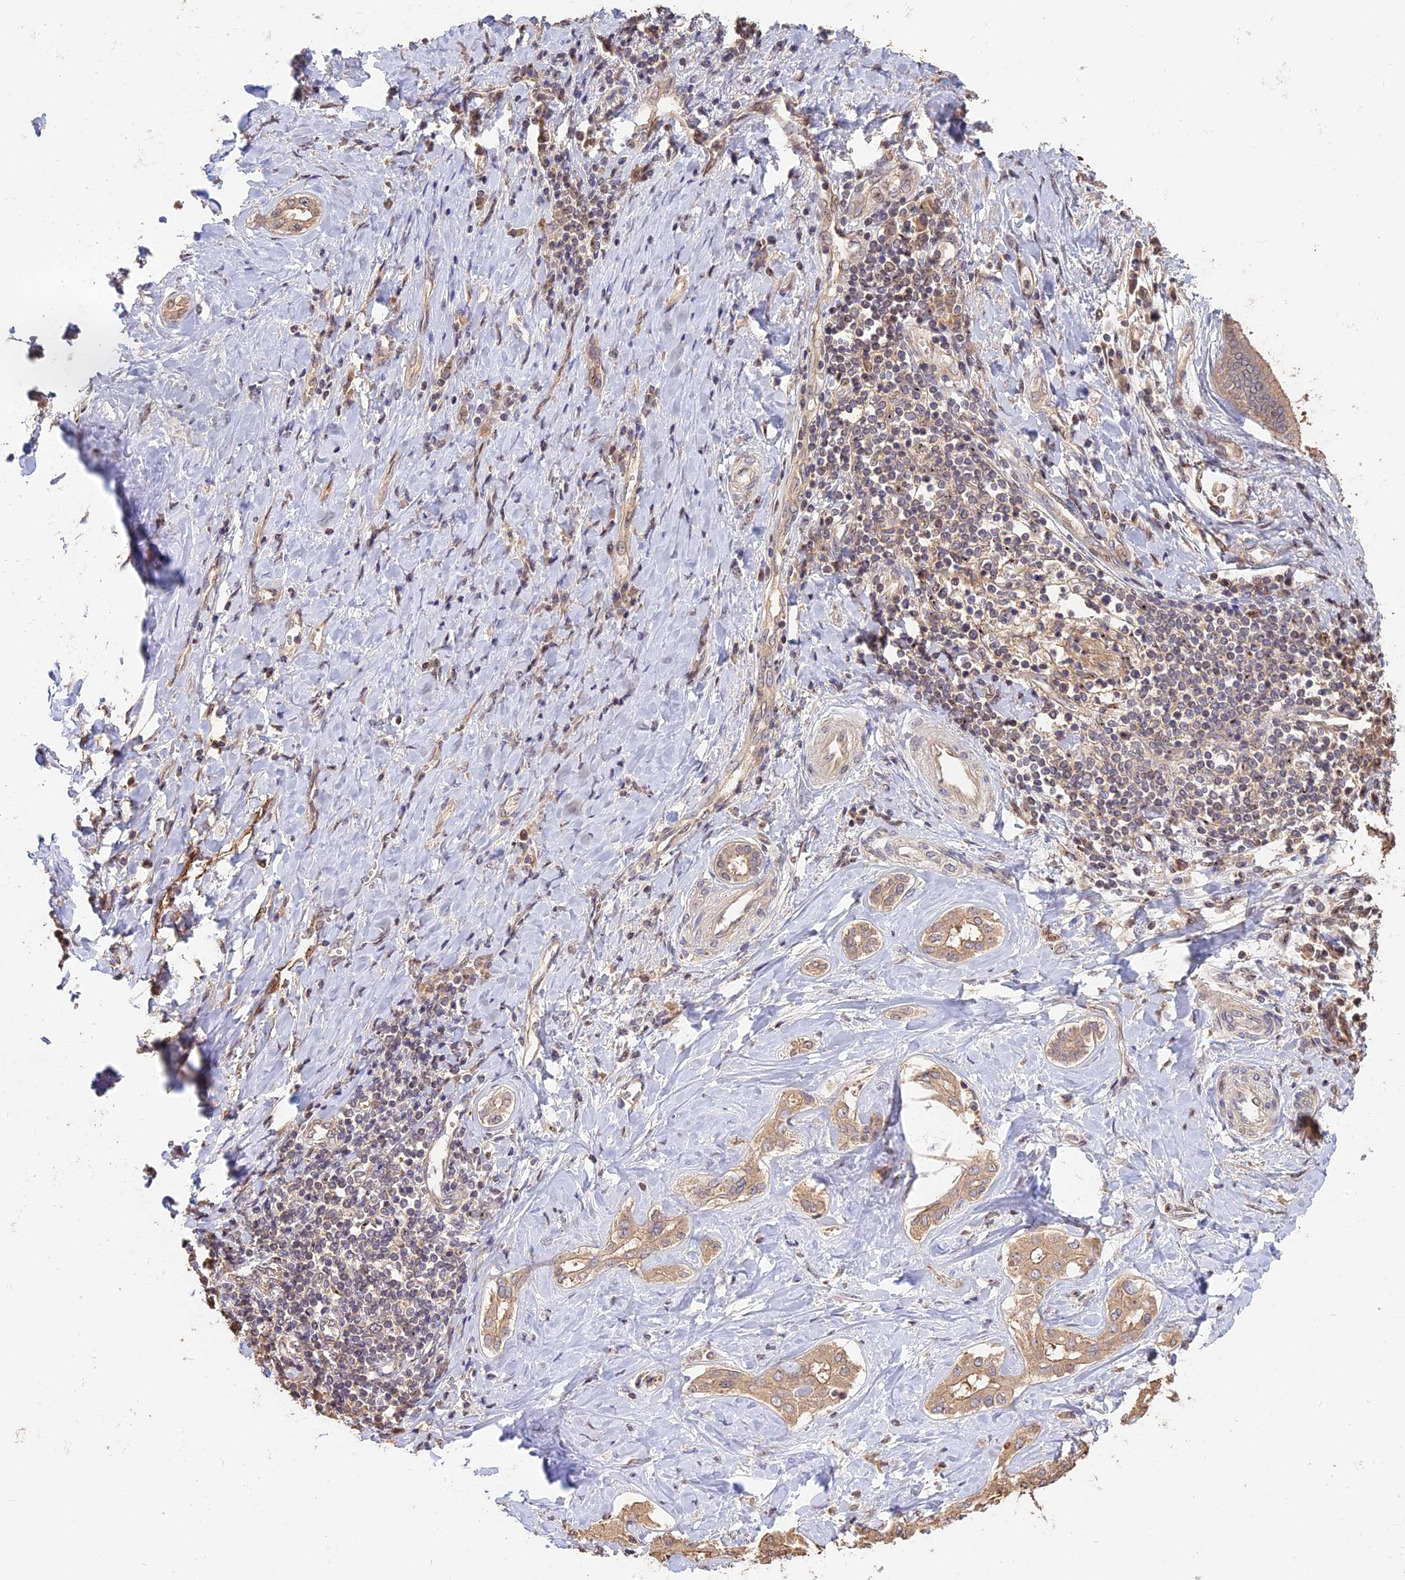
{"staining": {"intensity": "weak", "quantity": ">75%", "location": "cytoplasmic/membranous"}, "tissue": "liver cancer", "cell_type": "Tumor cells", "image_type": "cancer", "snomed": [{"axis": "morphology", "description": "Cholangiocarcinoma"}, {"axis": "topography", "description": "Liver"}], "caption": "Protein staining exhibits weak cytoplasmic/membranous expression in approximately >75% of tumor cells in cholangiocarcinoma (liver).", "gene": "PPP1R37", "patient": {"sex": "female", "age": 77}}